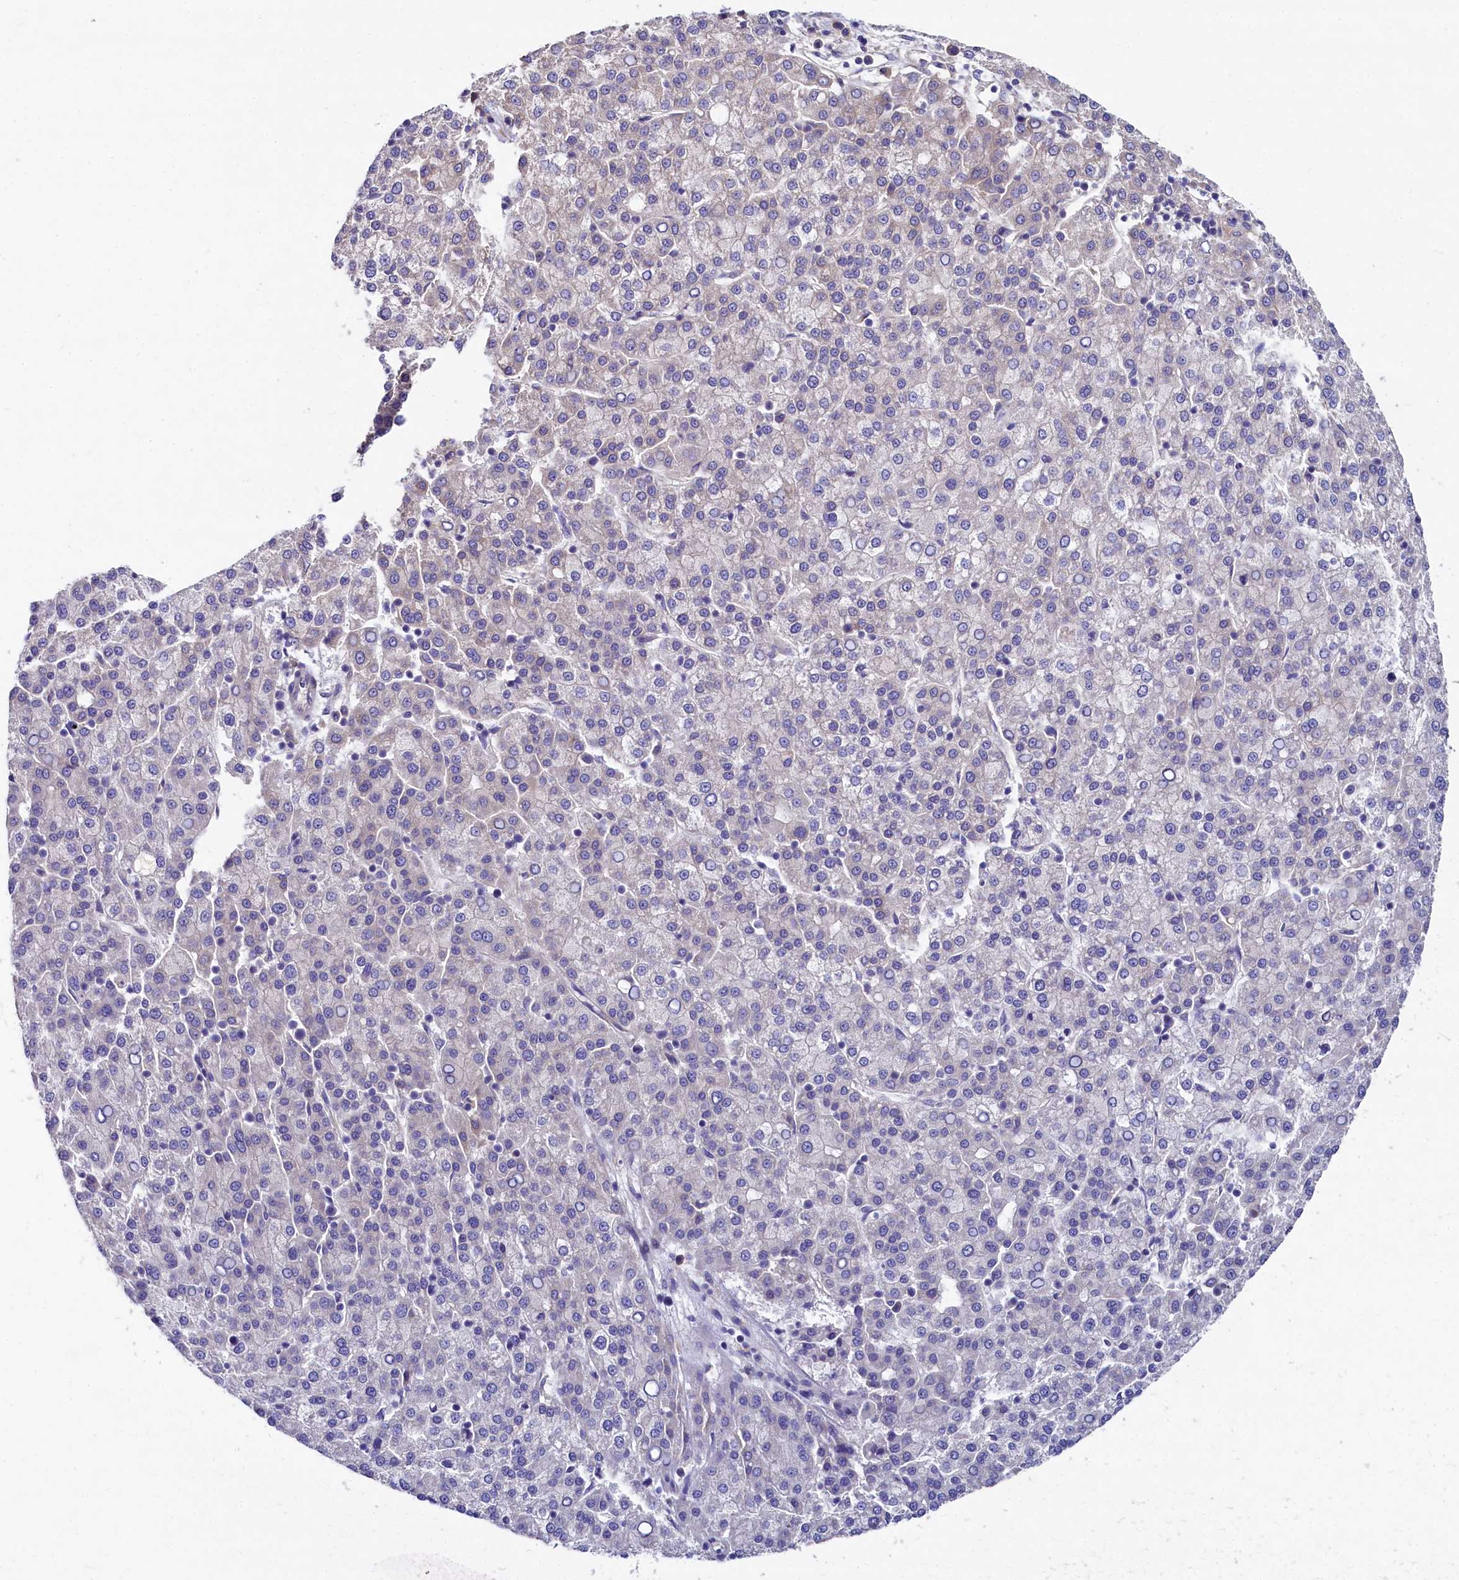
{"staining": {"intensity": "weak", "quantity": "25%-75%", "location": "cytoplasmic/membranous"}, "tissue": "liver cancer", "cell_type": "Tumor cells", "image_type": "cancer", "snomed": [{"axis": "morphology", "description": "Carcinoma, Hepatocellular, NOS"}, {"axis": "topography", "description": "Liver"}], "caption": "Liver cancer stained for a protein demonstrates weak cytoplasmic/membranous positivity in tumor cells. Immunohistochemistry stains the protein in brown and the nuclei are stained blue.", "gene": "QARS1", "patient": {"sex": "female", "age": 58}}